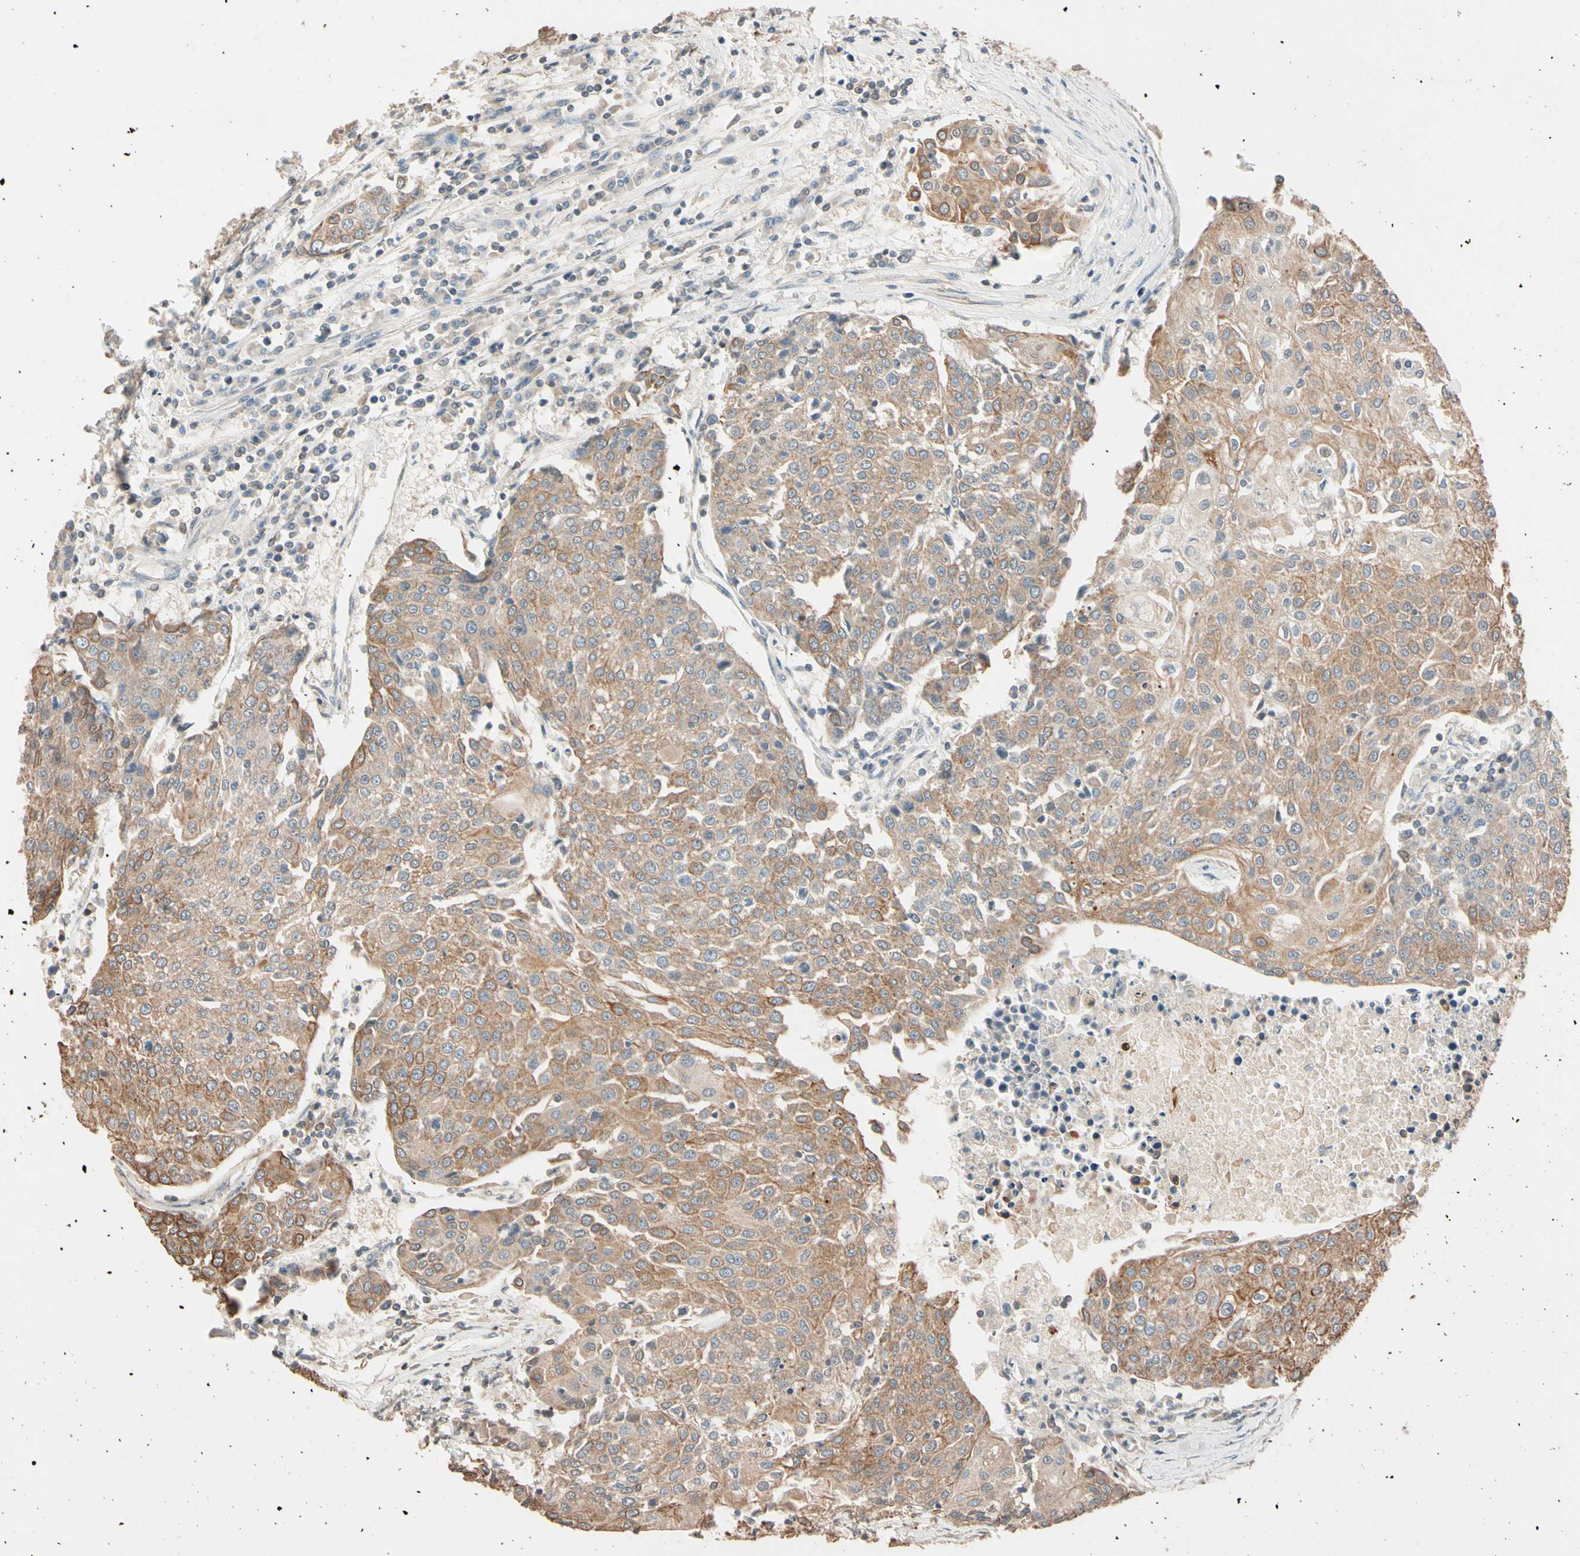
{"staining": {"intensity": "moderate", "quantity": ">75%", "location": "cytoplasmic/membranous"}, "tissue": "urothelial cancer", "cell_type": "Tumor cells", "image_type": "cancer", "snomed": [{"axis": "morphology", "description": "Urothelial carcinoma, High grade"}, {"axis": "topography", "description": "Urinary bladder"}], "caption": "High-grade urothelial carcinoma was stained to show a protein in brown. There is medium levels of moderate cytoplasmic/membranous expression in approximately >75% of tumor cells.", "gene": "MAP3K7", "patient": {"sex": "female", "age": 85}}